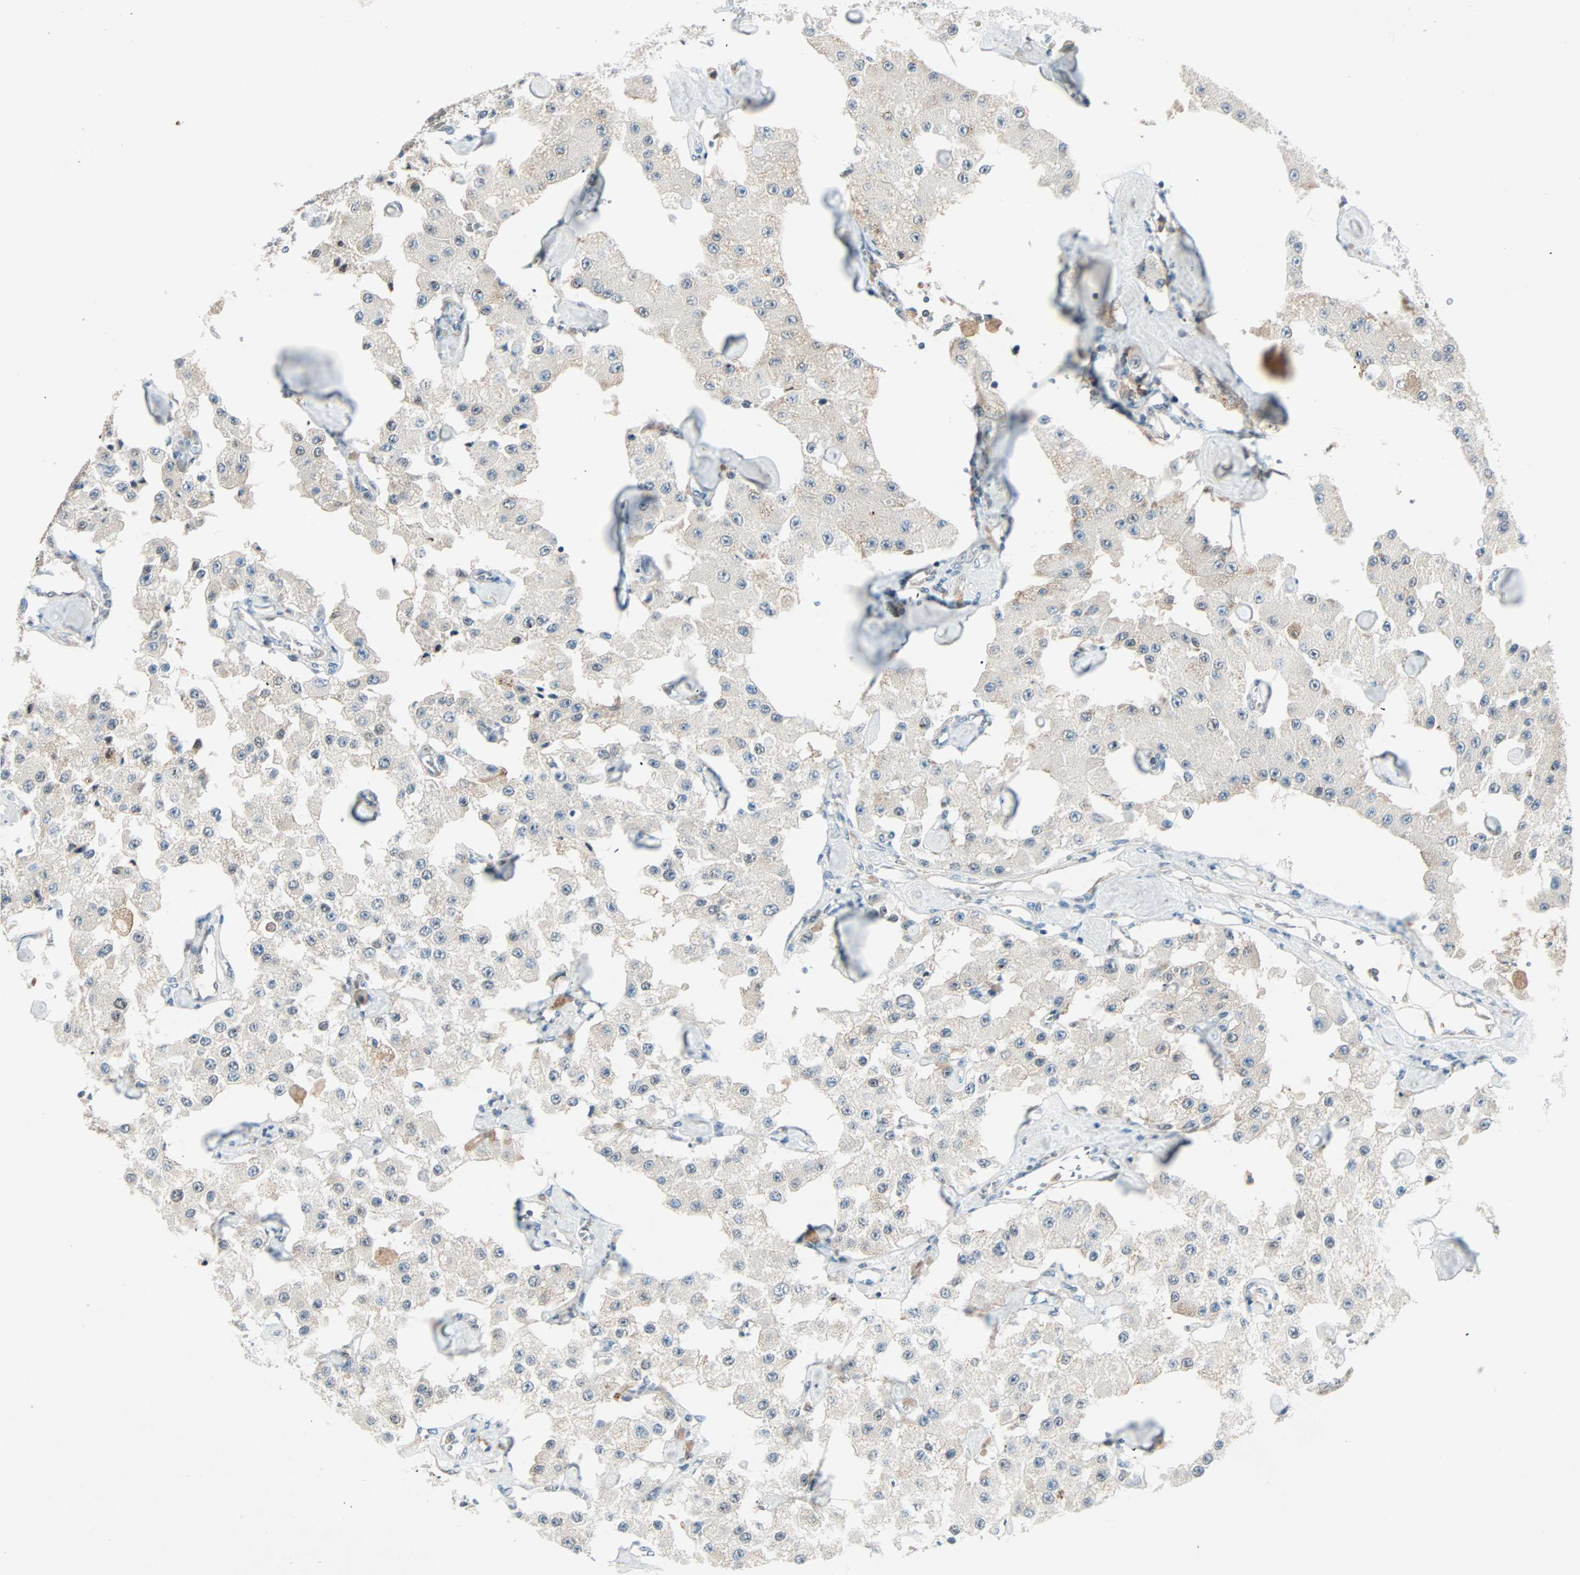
{"staining": {"intensity": "weak", "quantity": "<25%", "location": "cytoplasmic/membranous"}, "tissue": "carcinoid", "cell_type": "Tumor cells", "image_type": "cancer", "snomed": [{"axis": "morphology", "description": "Carcinoid, malignant, NOS"}, {"axis": "topography", "description": "Pancreas"}], "caption": "Tumor cells are negative for brown protein staining in malignant carcinoid.", "gene": "SMIM8", "patient": {"sex": "male", "age": 41}}